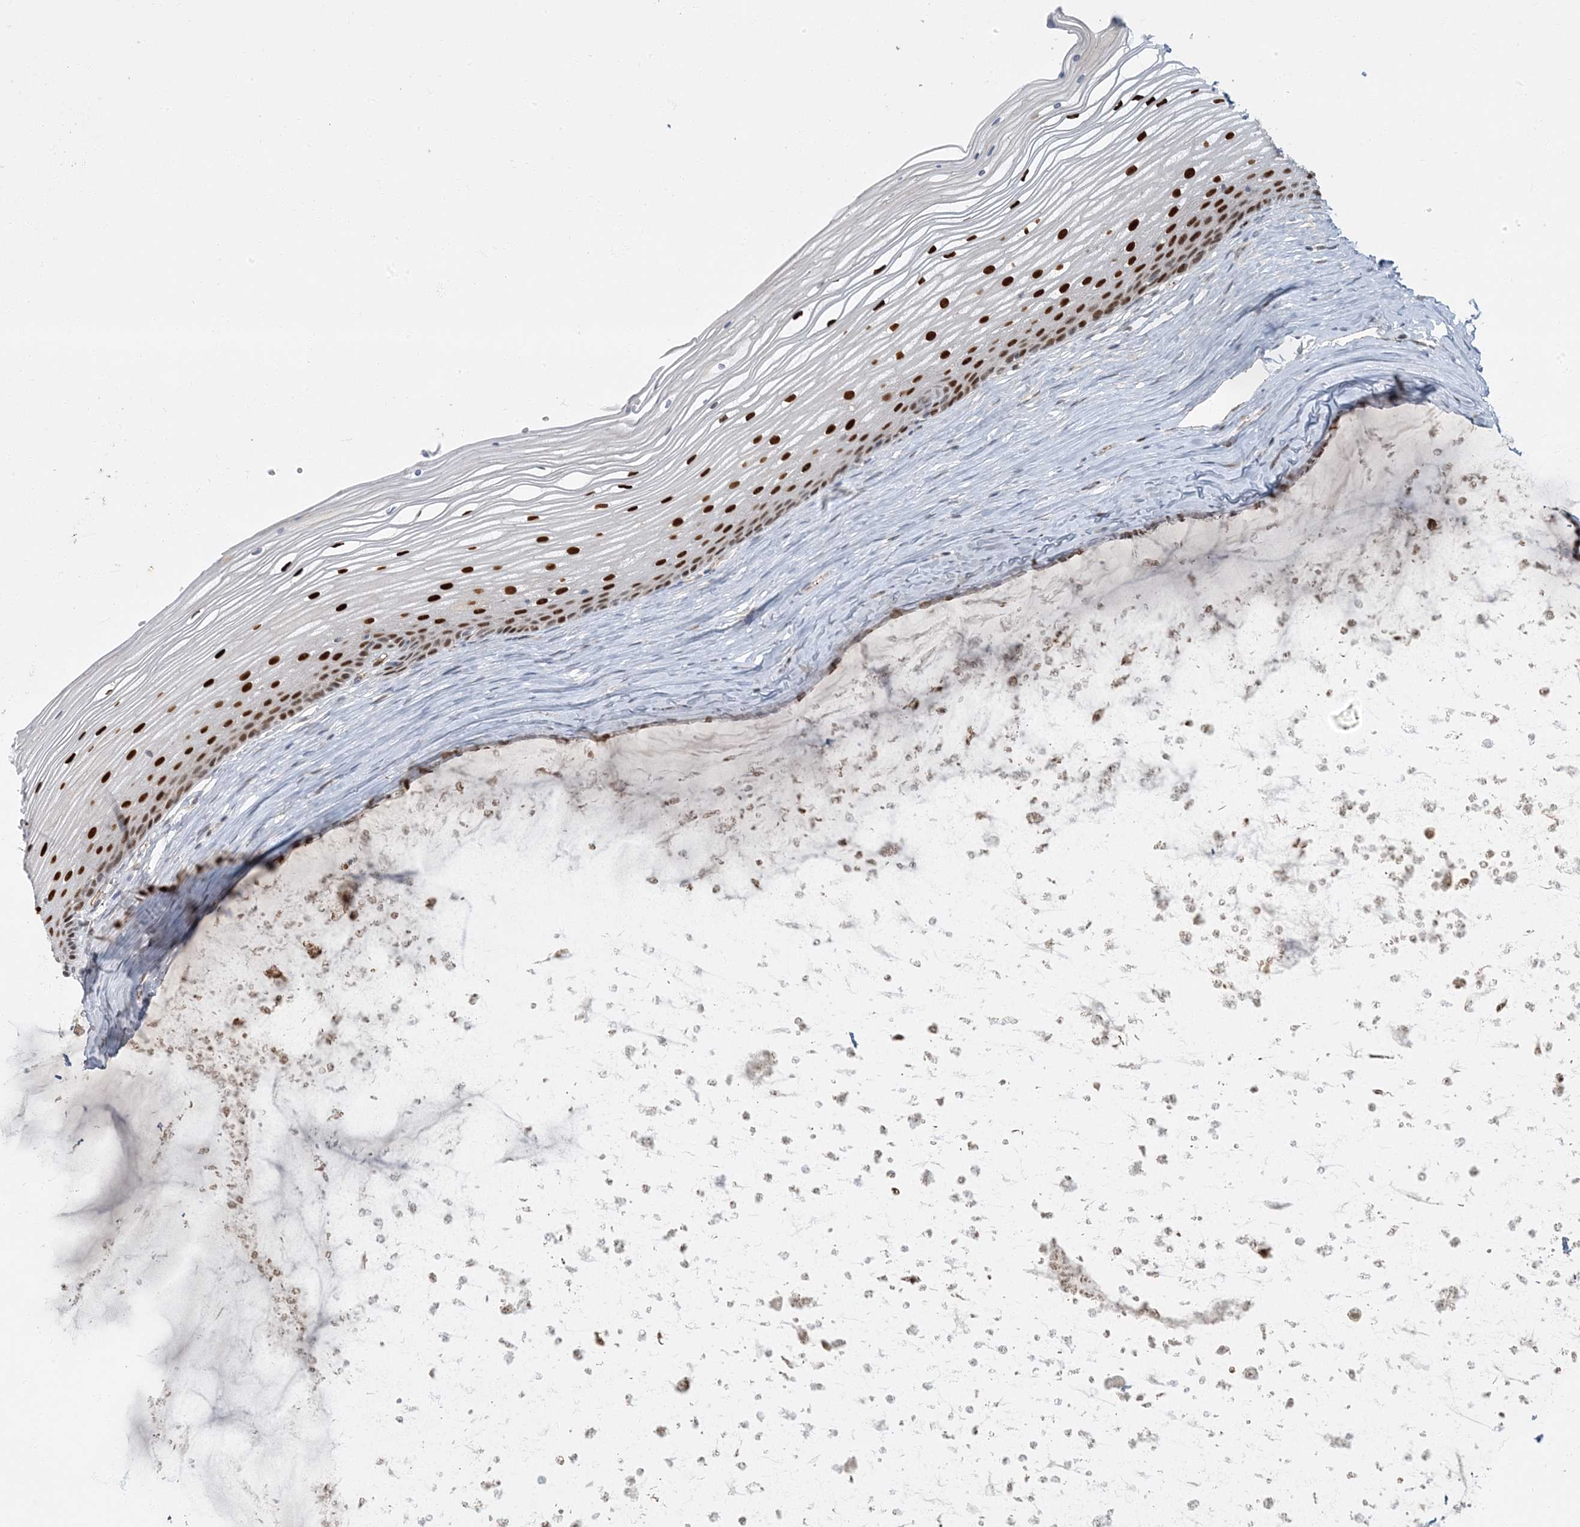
{"staining": {"intensity": "strong", "quantity": "25%-75%", "location": "nuclear"}, "tissue": "vagina", "cell_type": "Squamous epithelial cells", "image_type": "normal", "snomed": [{"axis": "morphology", "description": "Normal tissue, NOS"}, {"axis": "topography", "description": "Vagina"}, {"axis": "topography", "description": "Cervix"}], "caption": "Immunohistochemical staining of benign vagina exhibits high levels of strong nuclear staining in approximately 25%-75% of squamous epithelial cells. (DAB (3,3'-diaminobenzidine) = brown stain, brightfield microscopy at high magnification).", "gene": "AK9", "patient": {"sex": "female", "age": 40}}